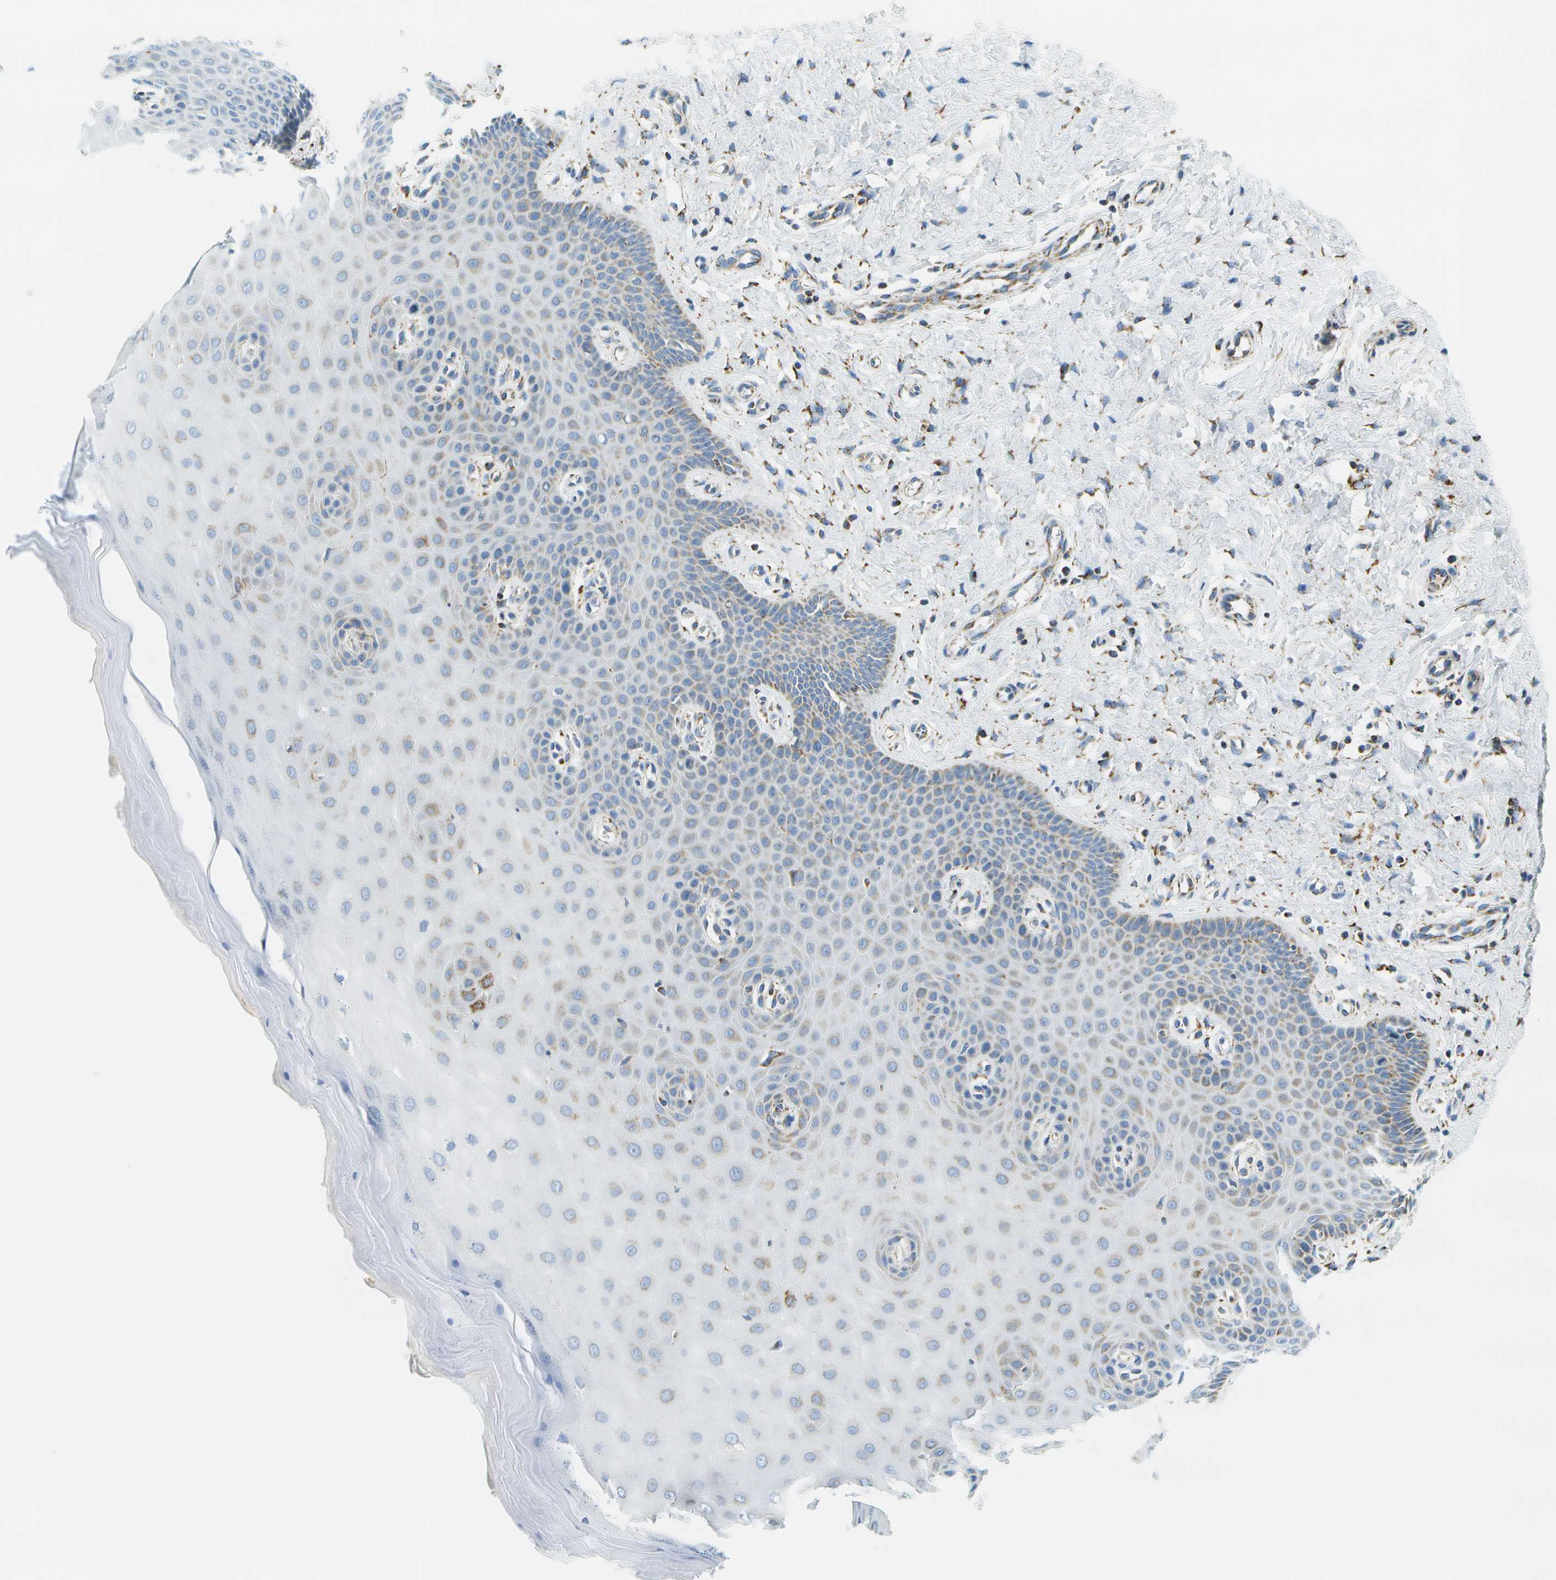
{"staining": {"intensity": "moderate", "quantity": ">75%", "location": "cytoplasmic/membranous"}, "tissue": "cervix", "cell_type": "Glandular cells", "image_type": "normal", "snomed": [{"axis": "morphology", "description": "Normal tissue, NOS"}, {"axis": "topography", "description": "Cervix"}], "caption": "Immunohistochemistry staining of normal cervix, which displays medium levels of moderate cytoplasmic/membranous expression in about >75% of glandular cells indicating moderate cytoplasmic/membranous protein positivity. The staining was performed using DAB (3,3'-diaminobenzidine) (brown) for protein detection and nuclei were counterstained in hematoxylin (blue).", "gene": "HLCS", "patient": {"sex": "female", "age": 55}}